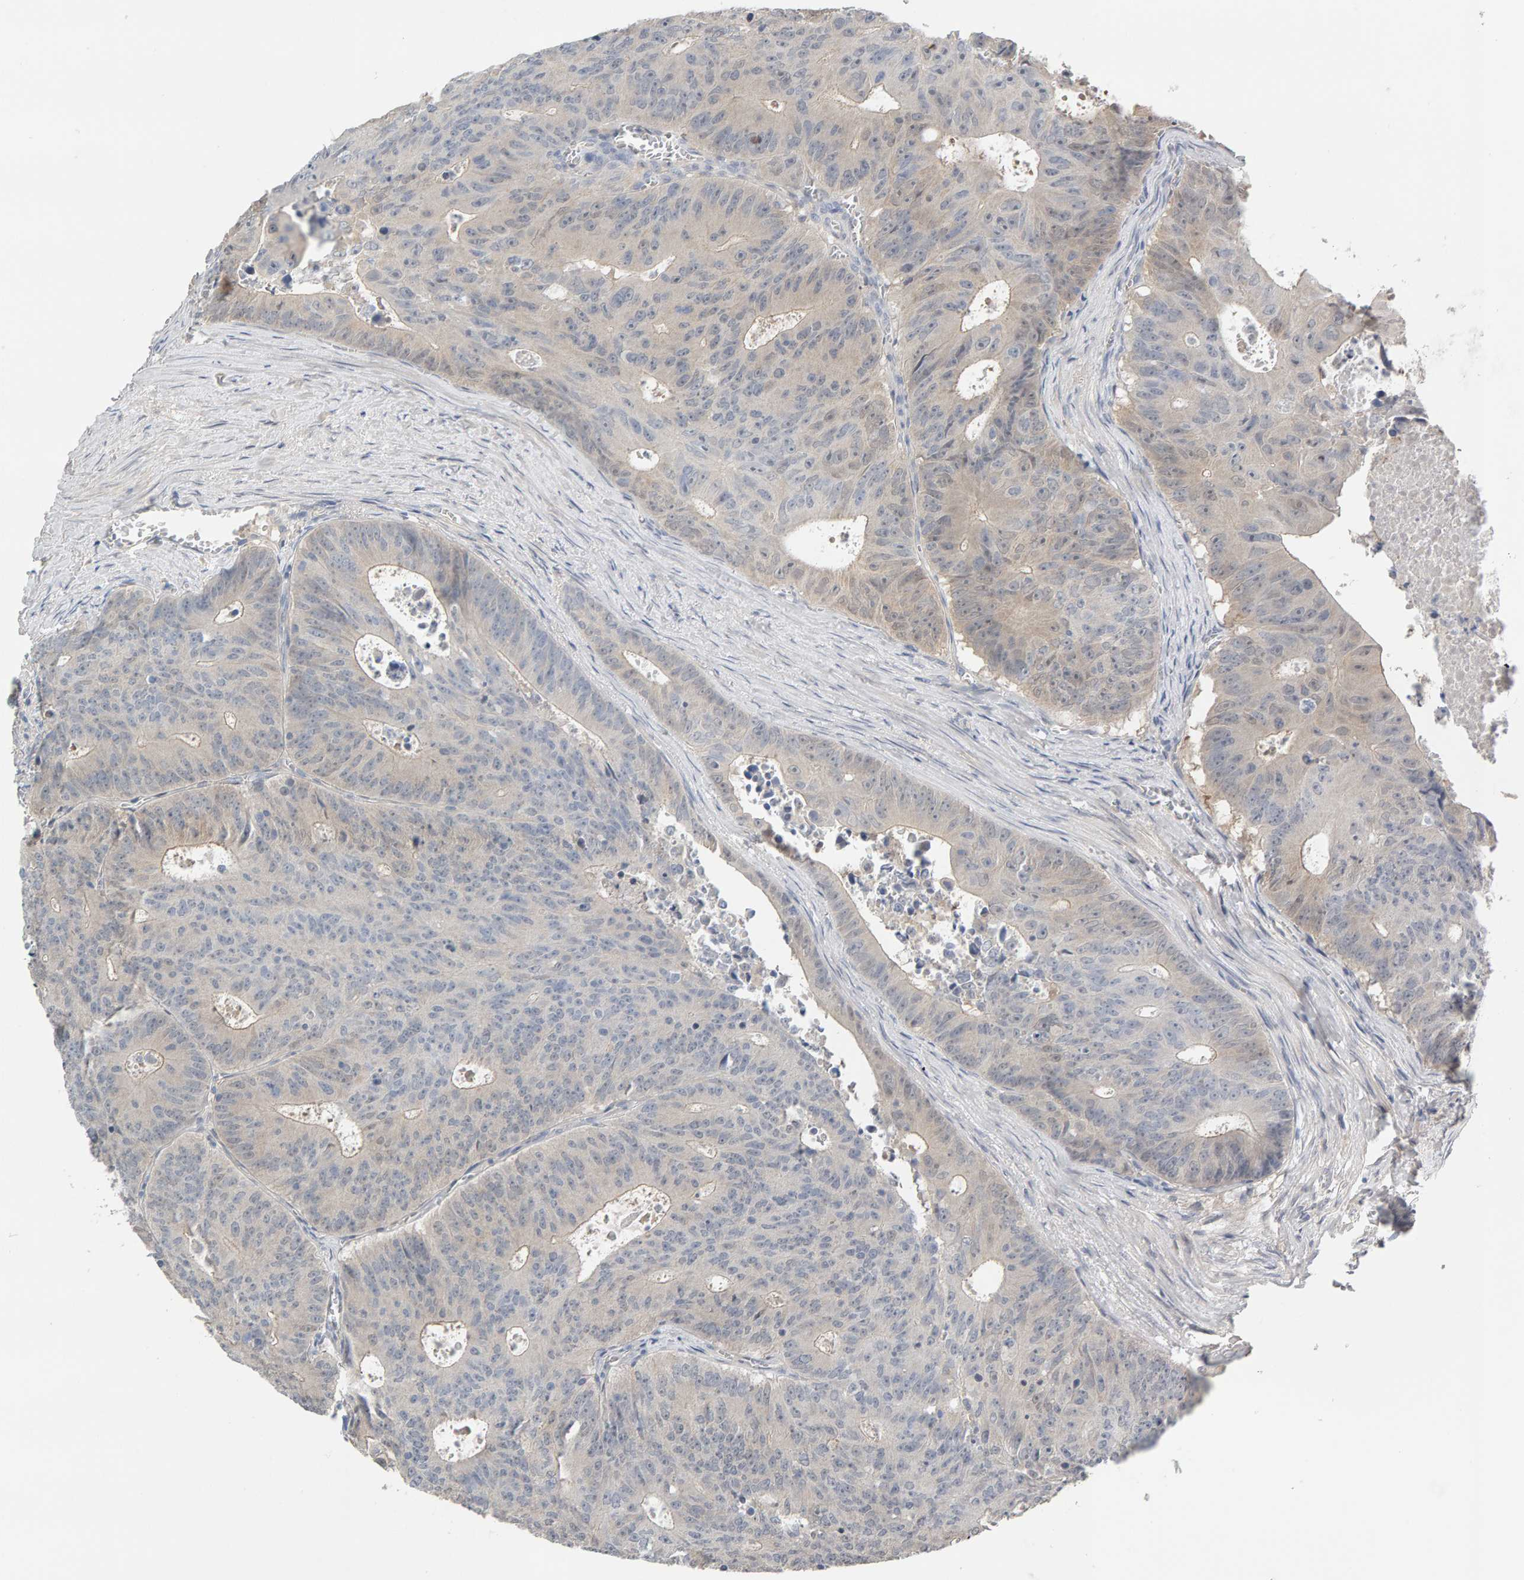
{"staining": {"intensity": "negative", "quantity": "none", "location": "none"}, "tissue": "colorectal cancer", "cell_type": "Tumor cells", "image_type": "cancer", "snomed": [{"axis": "morphology", "description": "Adenocarcinoma, NOS"}, {"axis": "topography", "description": "Colon"}], "caption": "An immunohistochemistry (IHC) histopathology image of colorectal adenocarcinoma is shown. There is no staining in tumor cells of colorectal adenocarcinoma. (IHC, brightfield microscopy, high magnification).", "gene": "GFUS", "patient": {"sex": "male", "age": 87}}